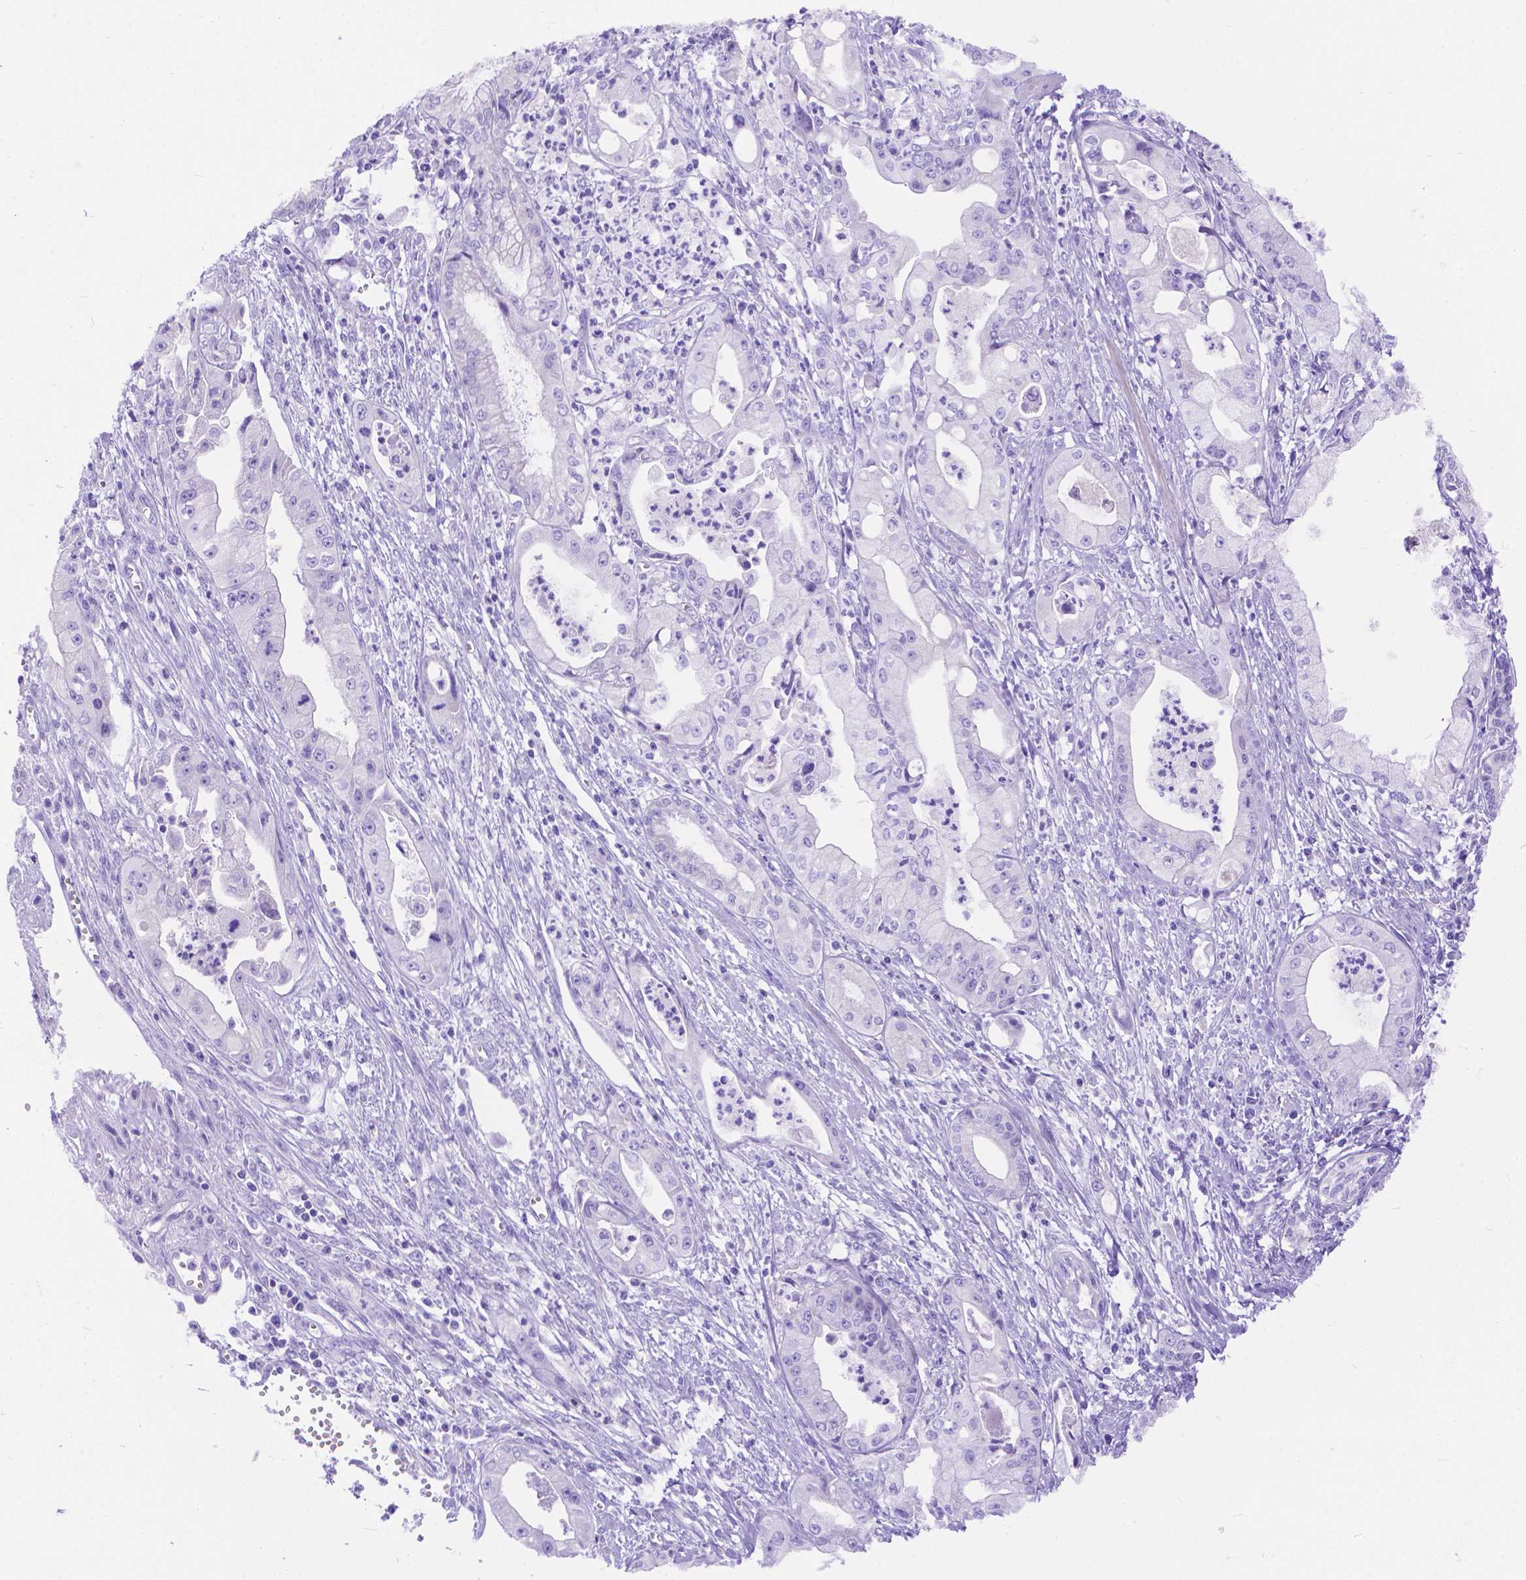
{"staining": {"intensity": "negative", "quantity": "none", "location": "none"}, "tissue": "pancreatic cancer", "cell_type": "Tumor cells", "image_type": "cancer", "snomed": [{"axis": "morphology", "description": "Adenocarcinoma, NOS"}, {"axis": "topography", "description": "Pancreas"}], "caption": "DAB (3,3'-diaminobenzidine) immunohistochemical staining of pancreatic adenocarcinoma displays no significant expression in tumor cells.", "gene": "DHRS2", "patient": {"sex": "female", "age": 65}}